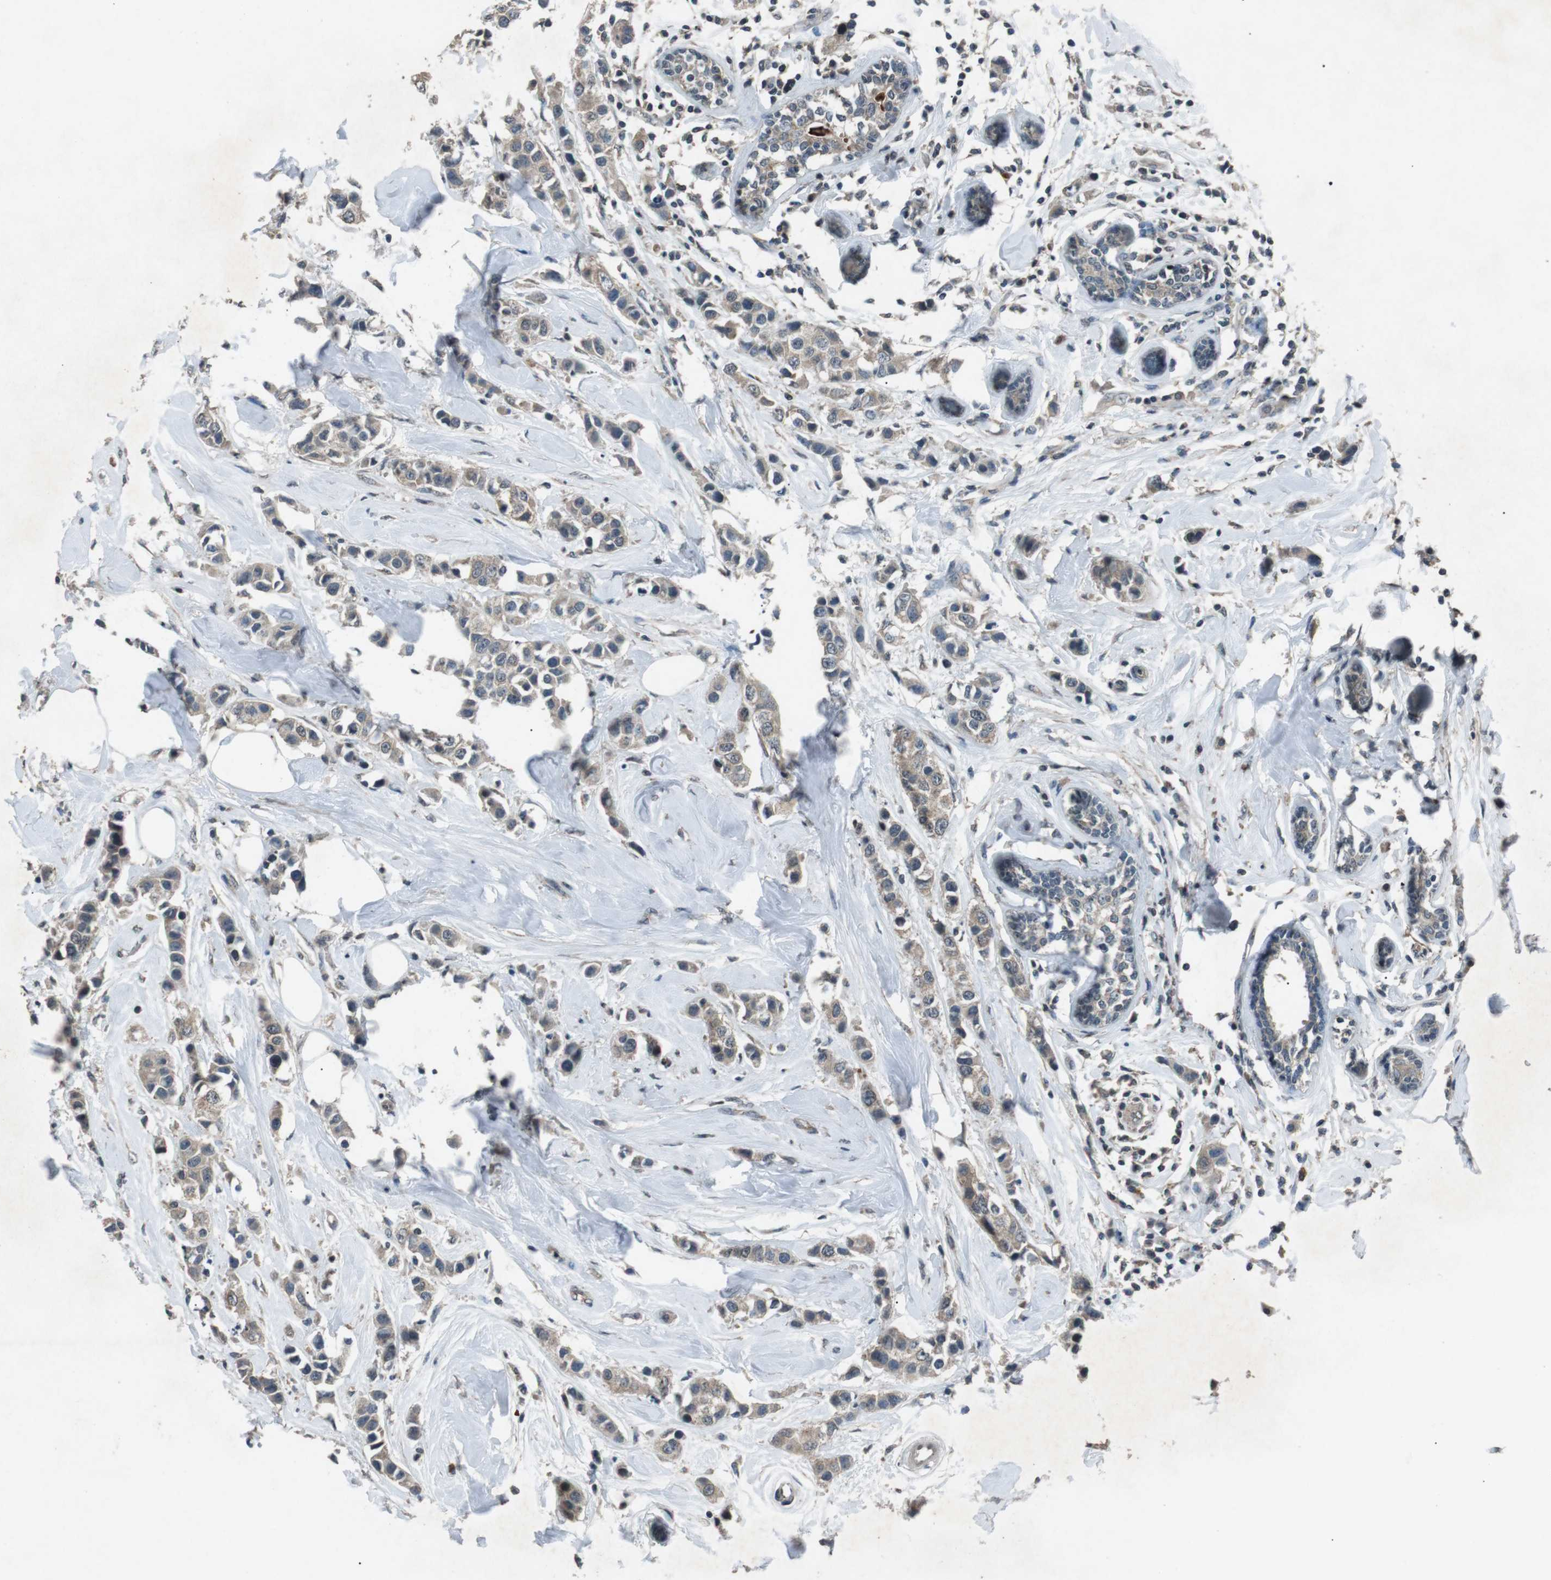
{"staining": {"intensity": "negative", "quantity": "none", "location": "none"}, "tissue": "breast cancer", "cell_type": "Tumor cells", "image_type": "cancer", "snomed": [{"axis": "morphology", "description": "Normal tissue, NOS"}, {"axis": "morphology", "description": "Duct carcinoma"}, {"axis": "topography", "description": "Breast"}], "caption": "Breast cancer (infiltrating ductal carcinoma) stained for a protein using IHC demonstrates no positivity tumor cells.", "gene": "NEK7", "patient": {"sex": "female", "age": 50}}